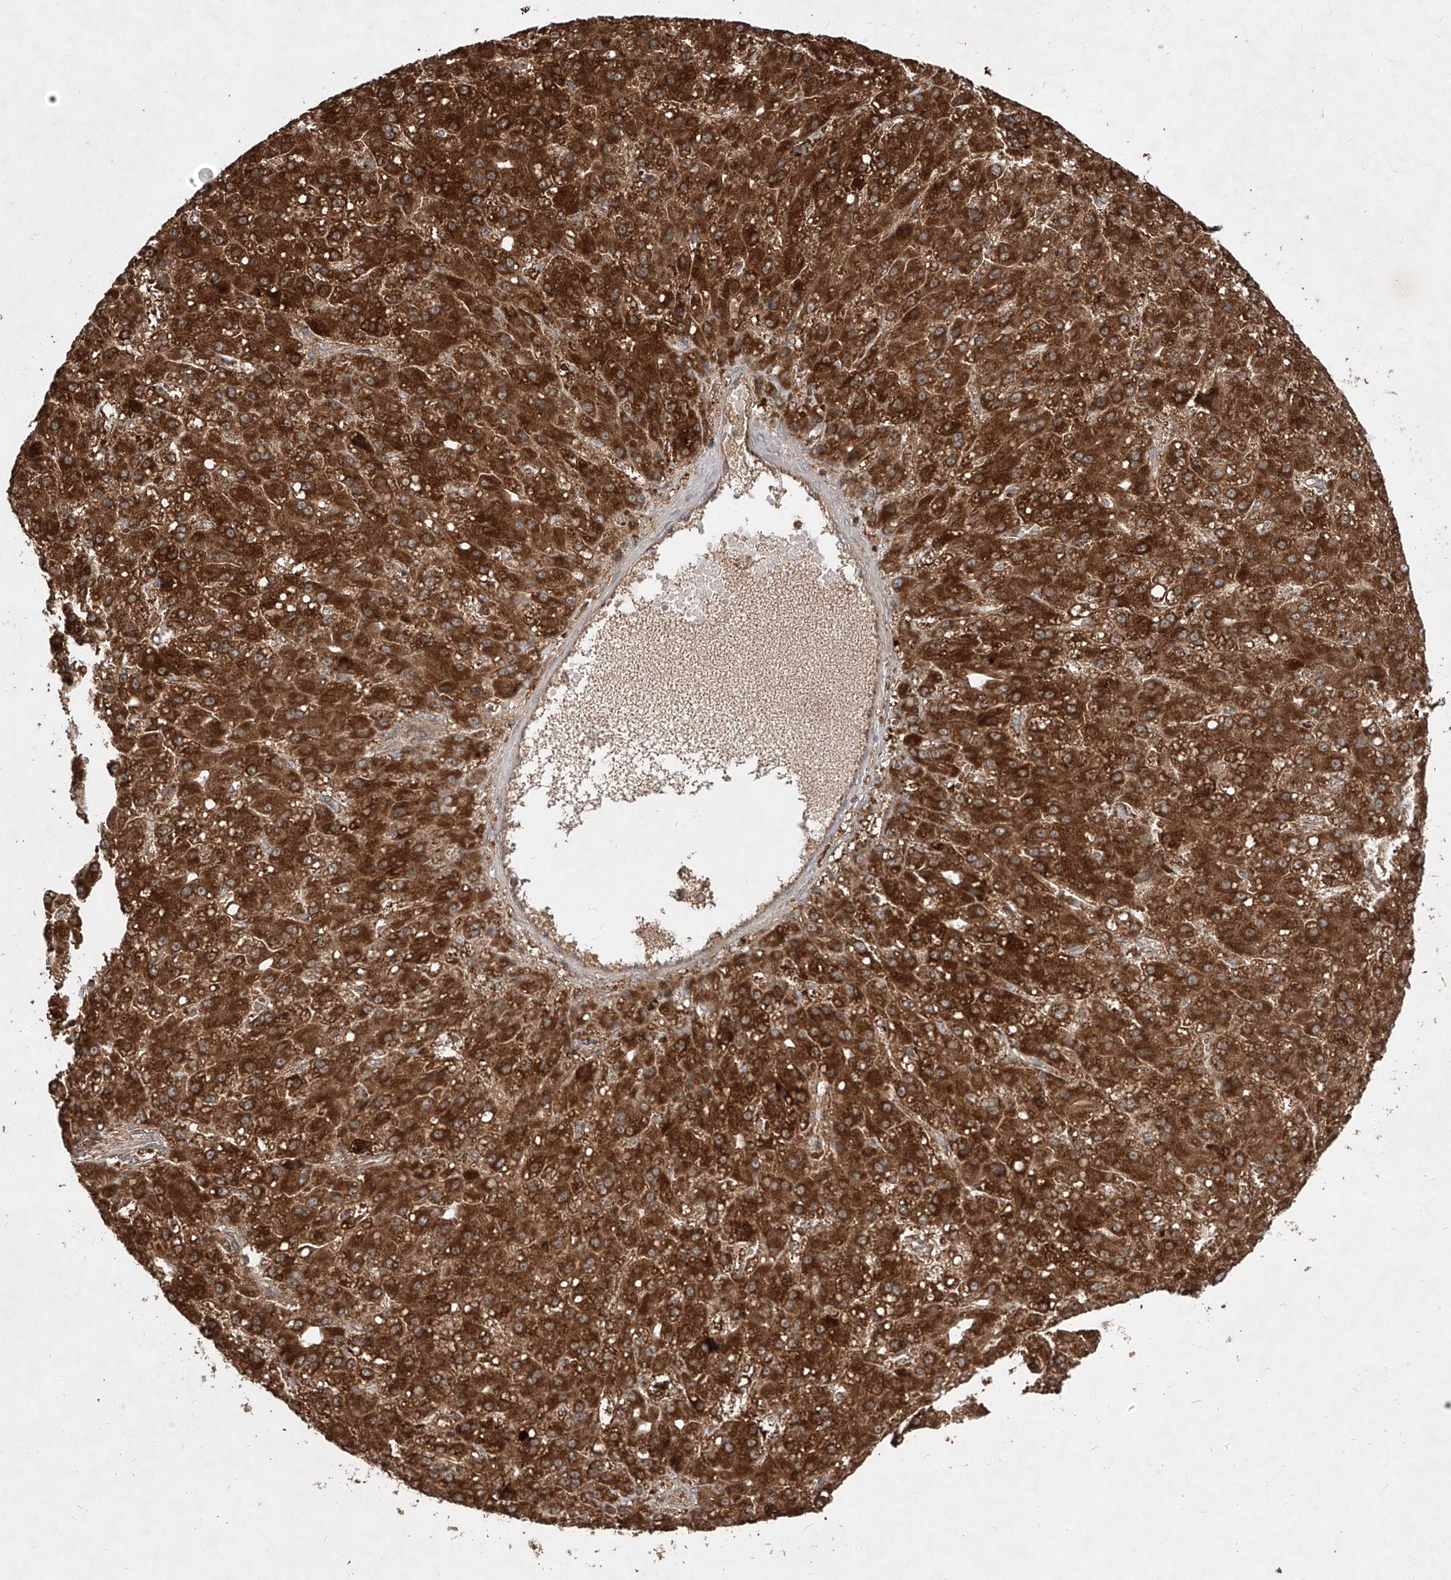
{"staining": {"intensity": "strong", "quantity": ">75%", "location": "cytoplasmic/membranous"}, "tissue": "liver cancer", "cell_type": "Tumor cells", "image_type": "cancer", "snomed": [{"axis": "morphology", "description": "Carcinoma, Hepatocellular, NOS"}, {"axis": "topography", "description": "Liver"}], "caption": "This is an image of immunohistochemistry (IHC) staining of liver cancer (hepatocellular carcinoma), which shows strong positivity in the cytoplasmic/membranous of tumor cells.", "gene": "AIM2", "patient": {"sex": "male", "age": 67}}